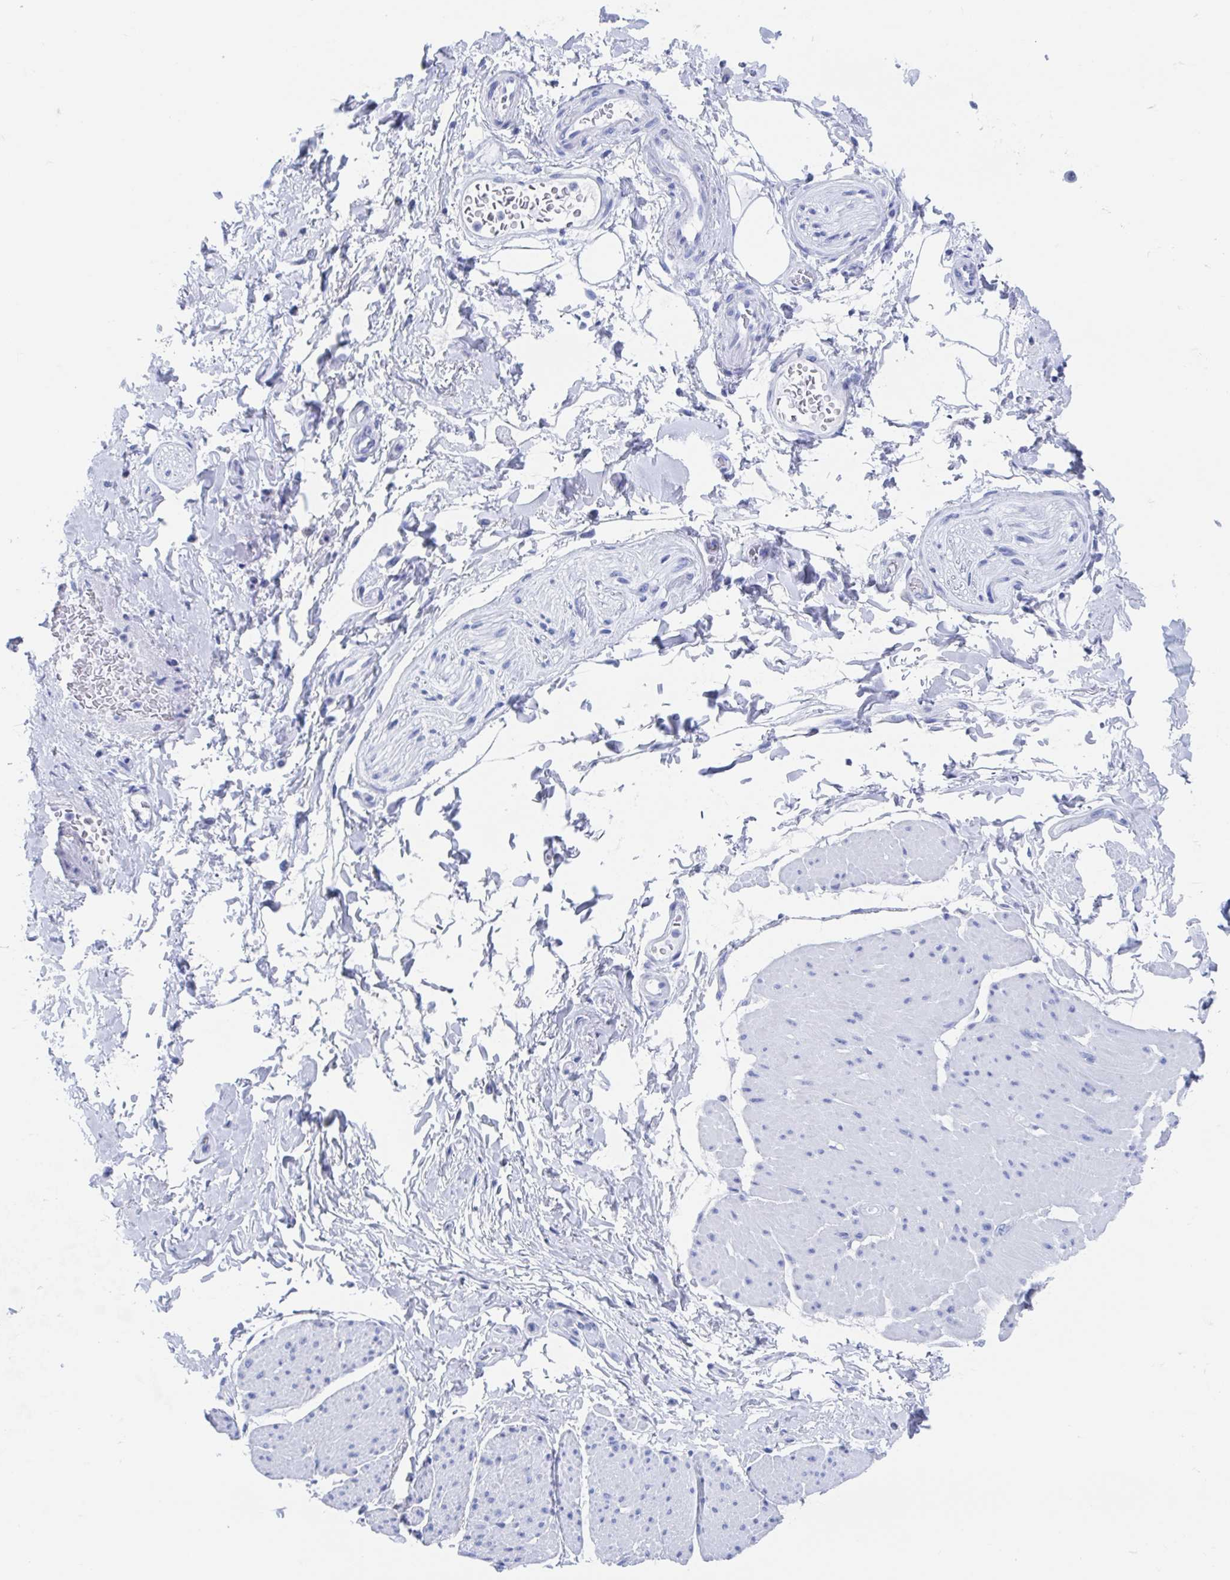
{"staining": {"intensity": "negative", "quantity": "none", "location": "none"}, "tissue": "adipose tissue", "cell_type": "Adipocytes", "image_type": "normal", "snomed": [{"axis": "morphology", "description": "Normal tissue, NOS"}, {"axis": "topography", "description": "Urinary bladder"}, {"axis": "topography", "description": "Peripheral nerve tissue"}], "caption": "The immunohistochemistry photomicrograph has no significant positivity in adipocytes of adipose tissue.", "gene": "C10orf53", "patient": {"sex": "female", "age": 60}}